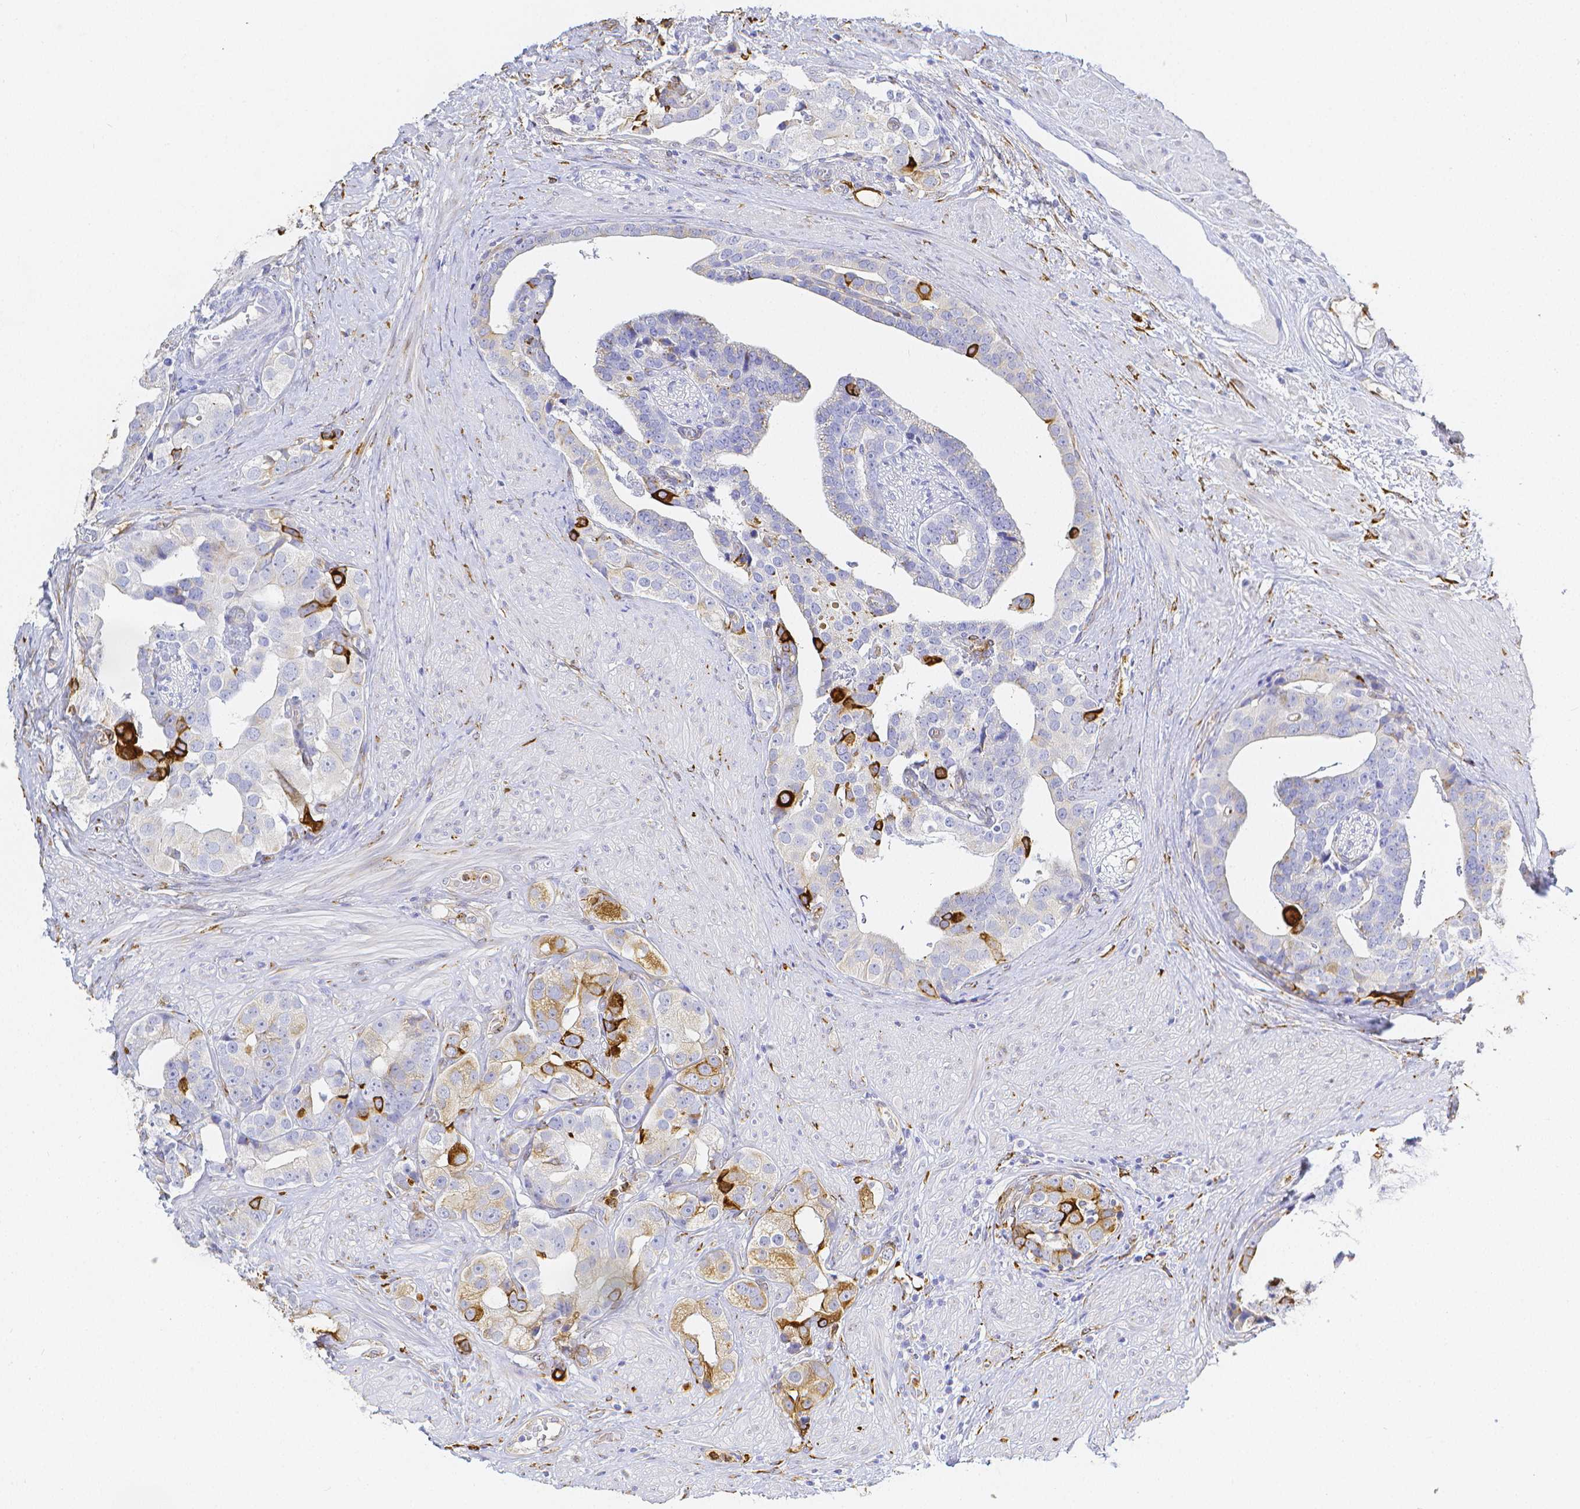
{"staining": {"intensity": "moderate", "quantity": "<25%", "location": "cytoplasmic/membranous"}, "tissue": "prostate cancer", "cell_type": "Tumor cells", "image_type": "cancer", "snomed": [{"axis": "morphology", "description": "Adenocarcinoma, High grade"}, {"axis": "topography", "description": "Prostate"}], "caption": "Protein staining displays moderate cytoplasmic/membranous staining in approximately <25% of tumor cells in prostate cancer.", "gene": "SMURF1", "patient": {"sex": "male", "age": 71}}